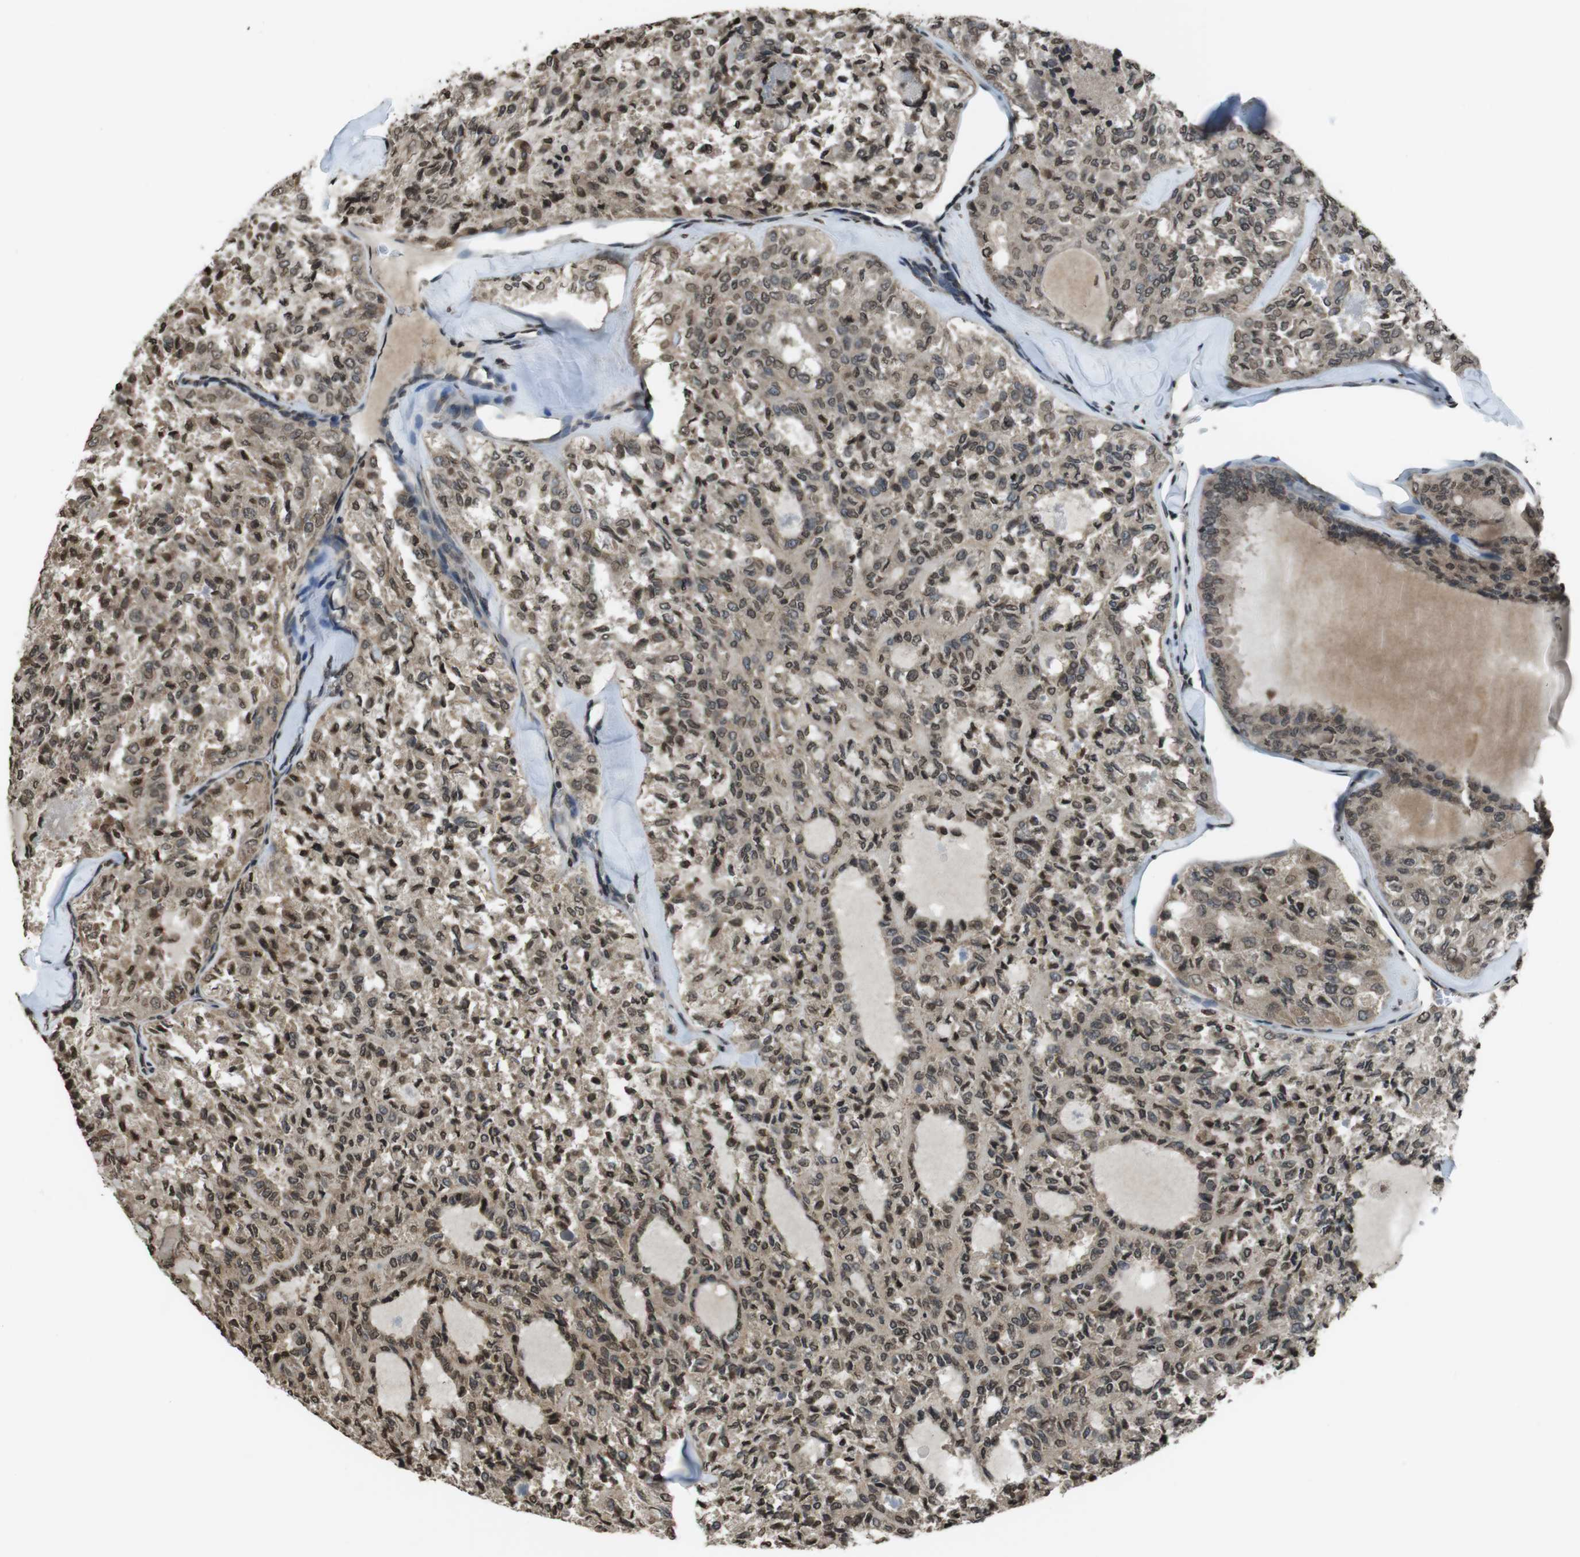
{"staining": {"intensity": "moderate", "quantity": ">75%", "location": "nuclear"}, "tissue": "thyroid cancer", "cell_type": "Tumor cells", "image_type": "cancer", "snomed": [{"axis": "morphology", "description": "Follicular adenoma carcinoma, NOS"}, {"axis": "topography", "description": "Thyroid gland"}], "caption": "The immunohistochemical stain shows moderate nuclear staining in tumor cells of thyroid cancer (follicular adenoma carcinoma) tissue.", "gene": "MAF", "patient": {"sex": "male", "age": 75}}